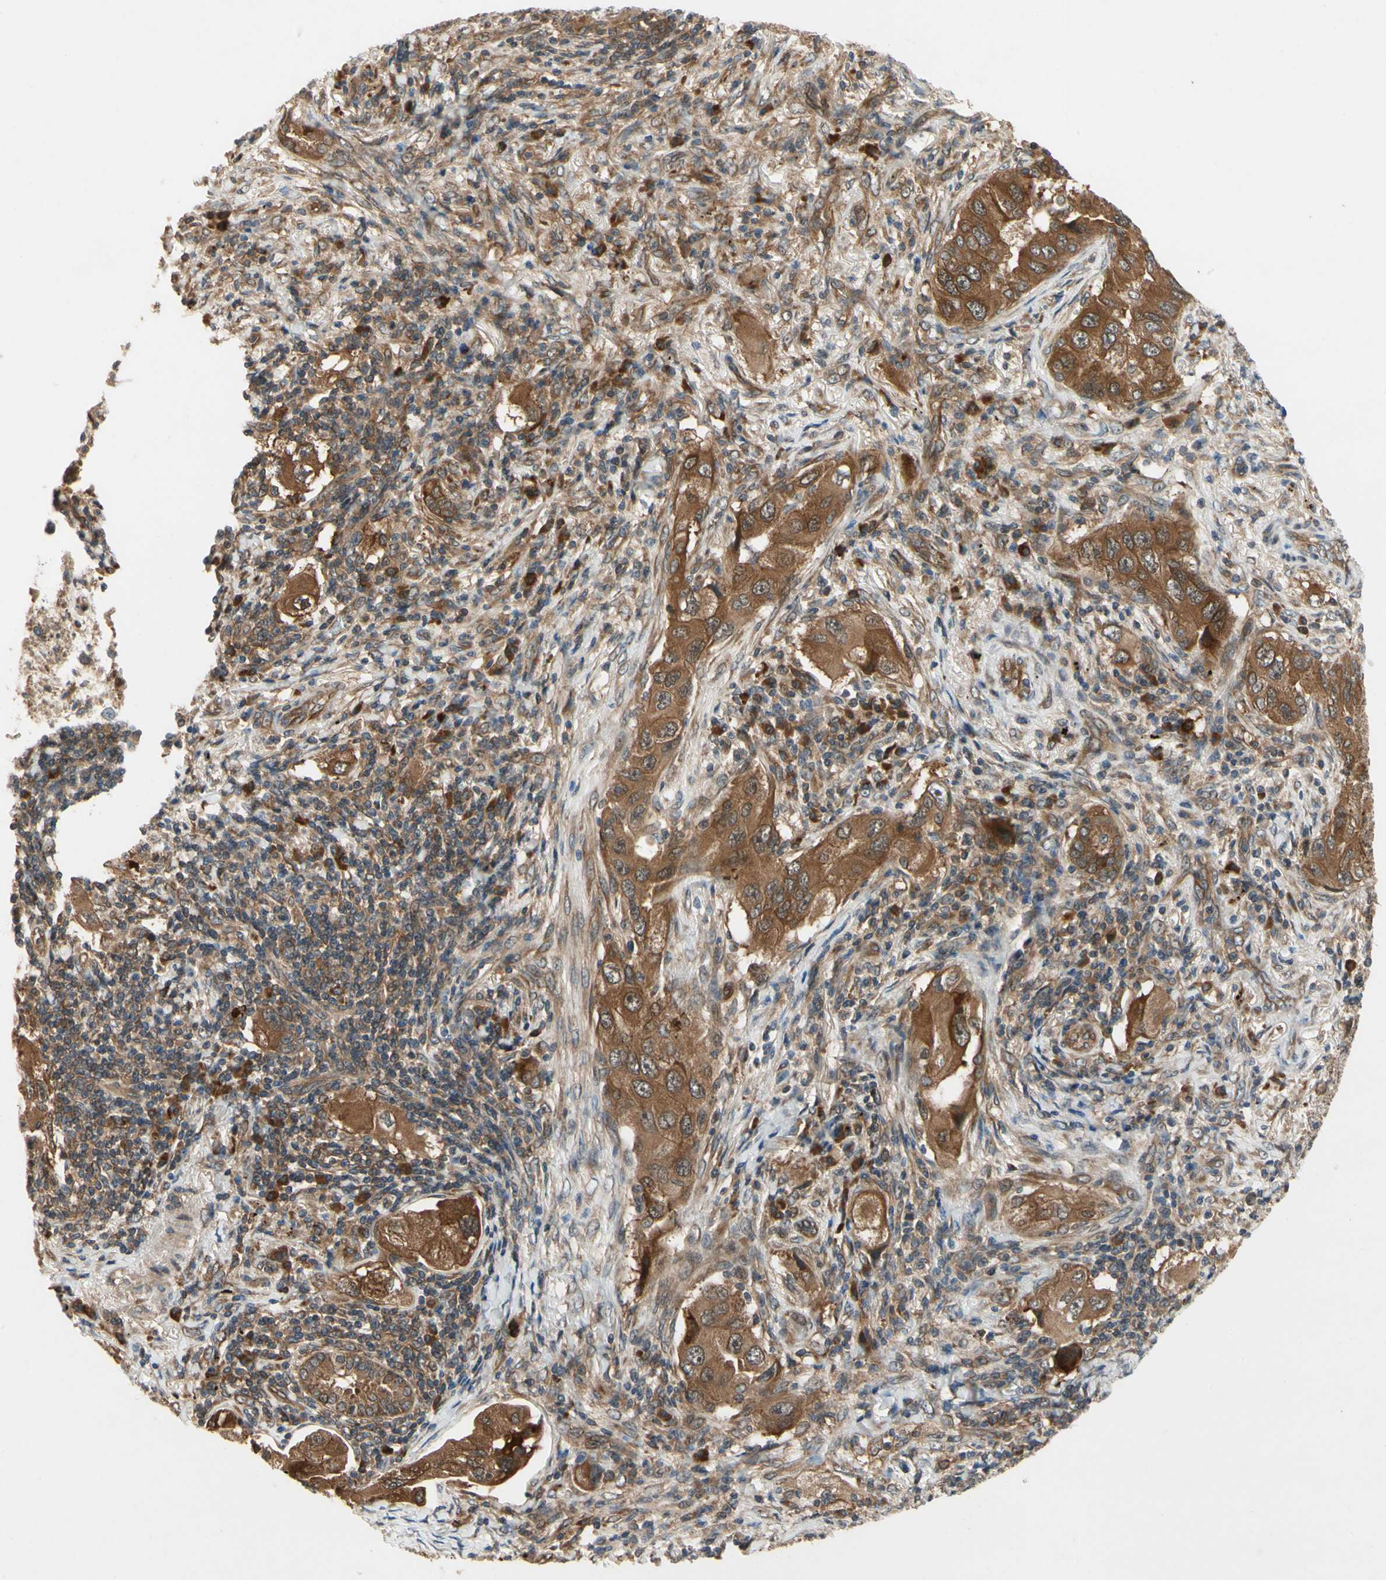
{"staining": {"intensity": "strong", "quantity": ">75%", "location": "cytoplasmic/membranous"}, "tissue": "lung cancer", "cell_type": "Tumor cells", "image_type": "cancer", "snomed": [{"axis": "morphology", "description": "Adenocarcinoma, NOS"}, {"axis": "topography", "description": "Lung"}], "caption": "DAB (3,3'-diaminobenzidine) immunohistochemical staining of human adenocarcinoma (lung) reveals strong cytoplasmic/membranous protein positivity in about >75% of tumor cells.", "gene": "TDRP", "patient": {"sex": "female", "age": 65}}